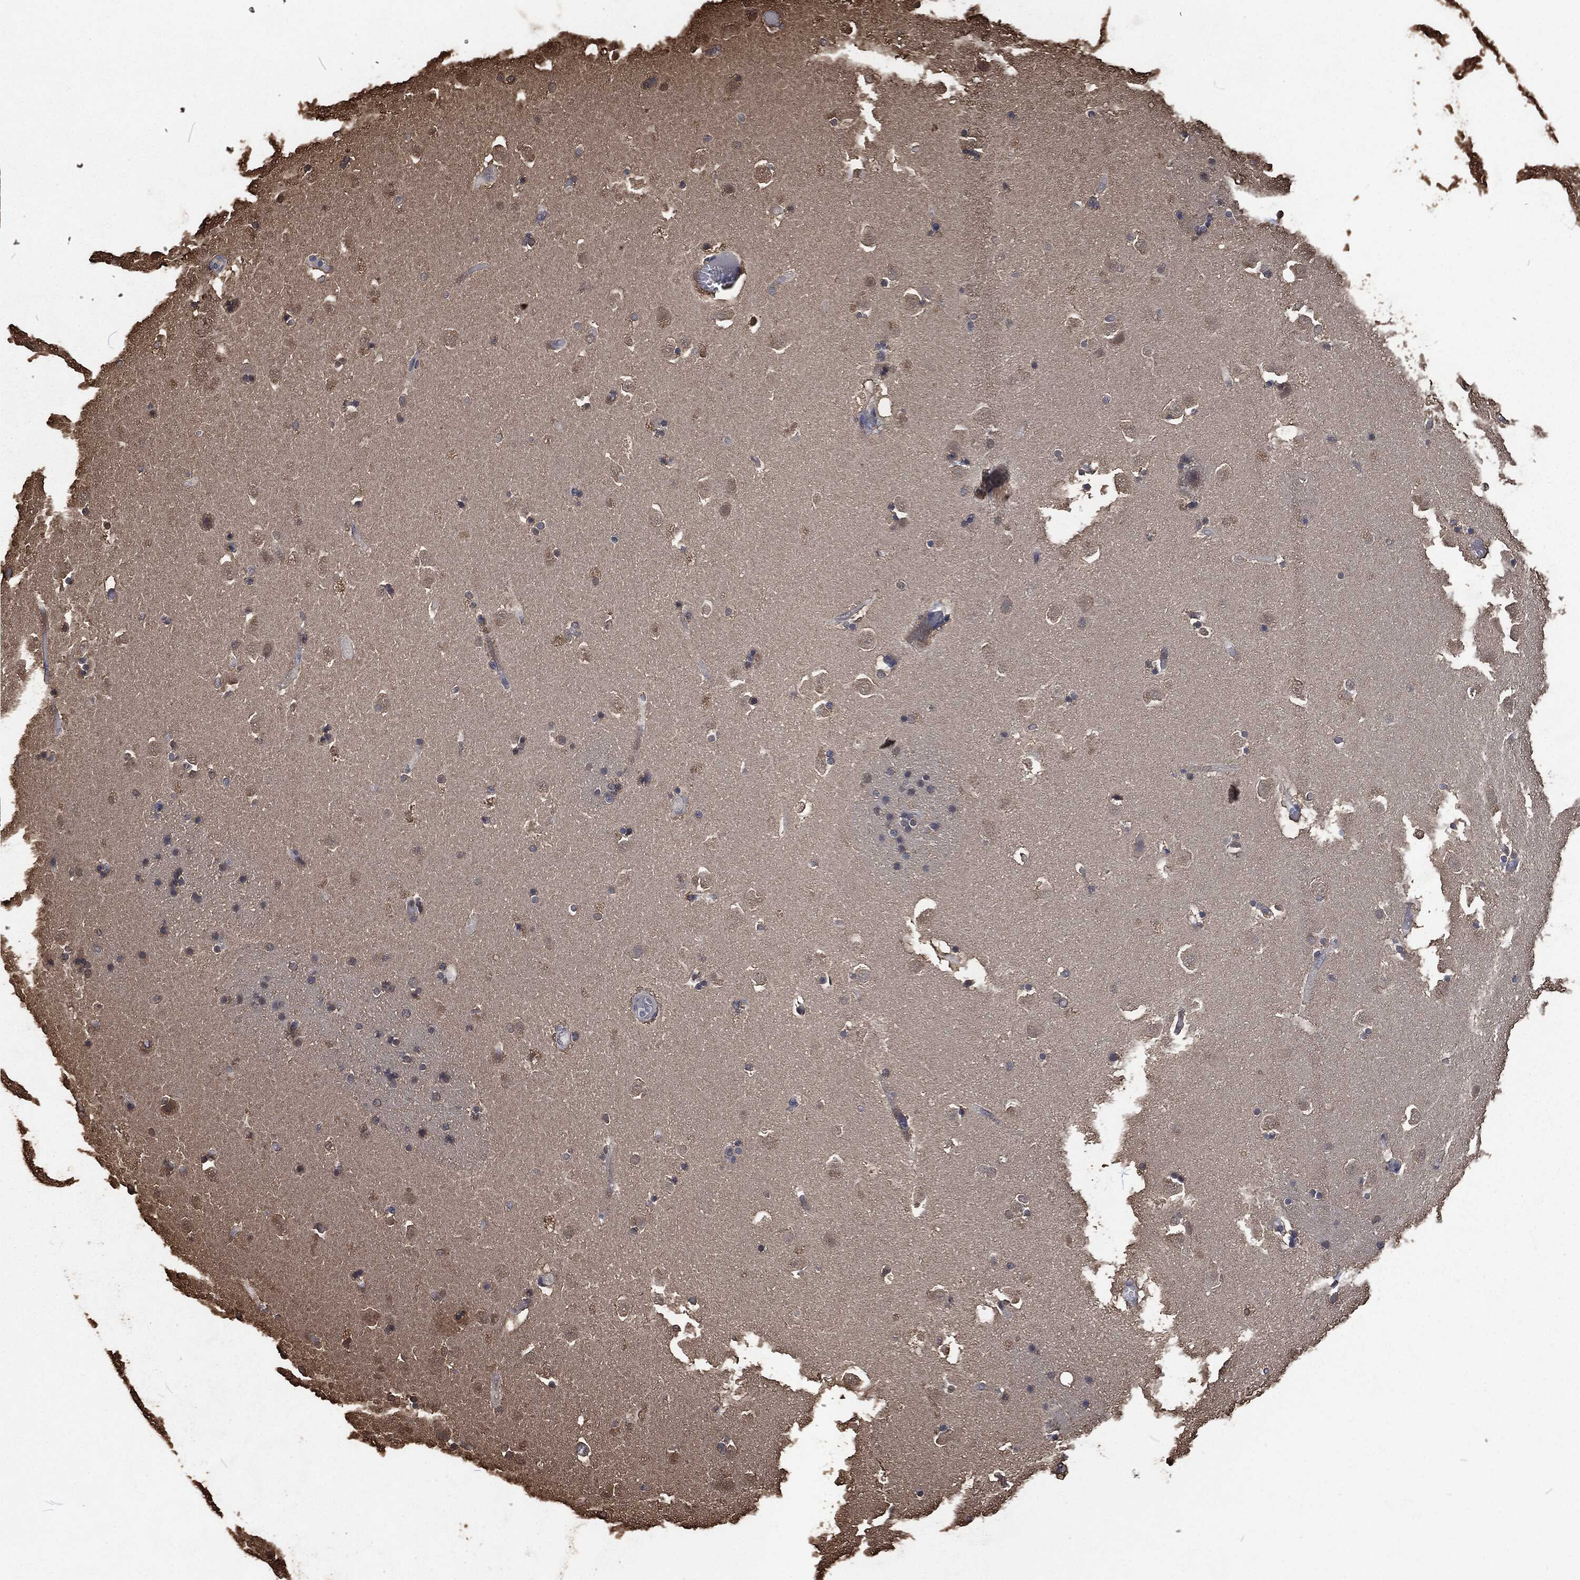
{"staining": {"intensity": "moderate", "quantity": "<25%", "location": "cytoplasmic/membranous"}, "tissue": "caudate", "cell_type": "Glial cells", "image_type": "normal", "snomed": [{"axis": "morphology", "description": "Normal tissue, NOS"}, {"axis": "topography", "description": "Lateral ventricle wall"}], "caption": "Moderate cytoplasmic/membranous positivity for a protein is appreciated in about <25% of glial cells of unremarkable caudate using immunohistochemistry.", "gene": "PRDX4", "patient": {"sex": "male", "age": 51}}